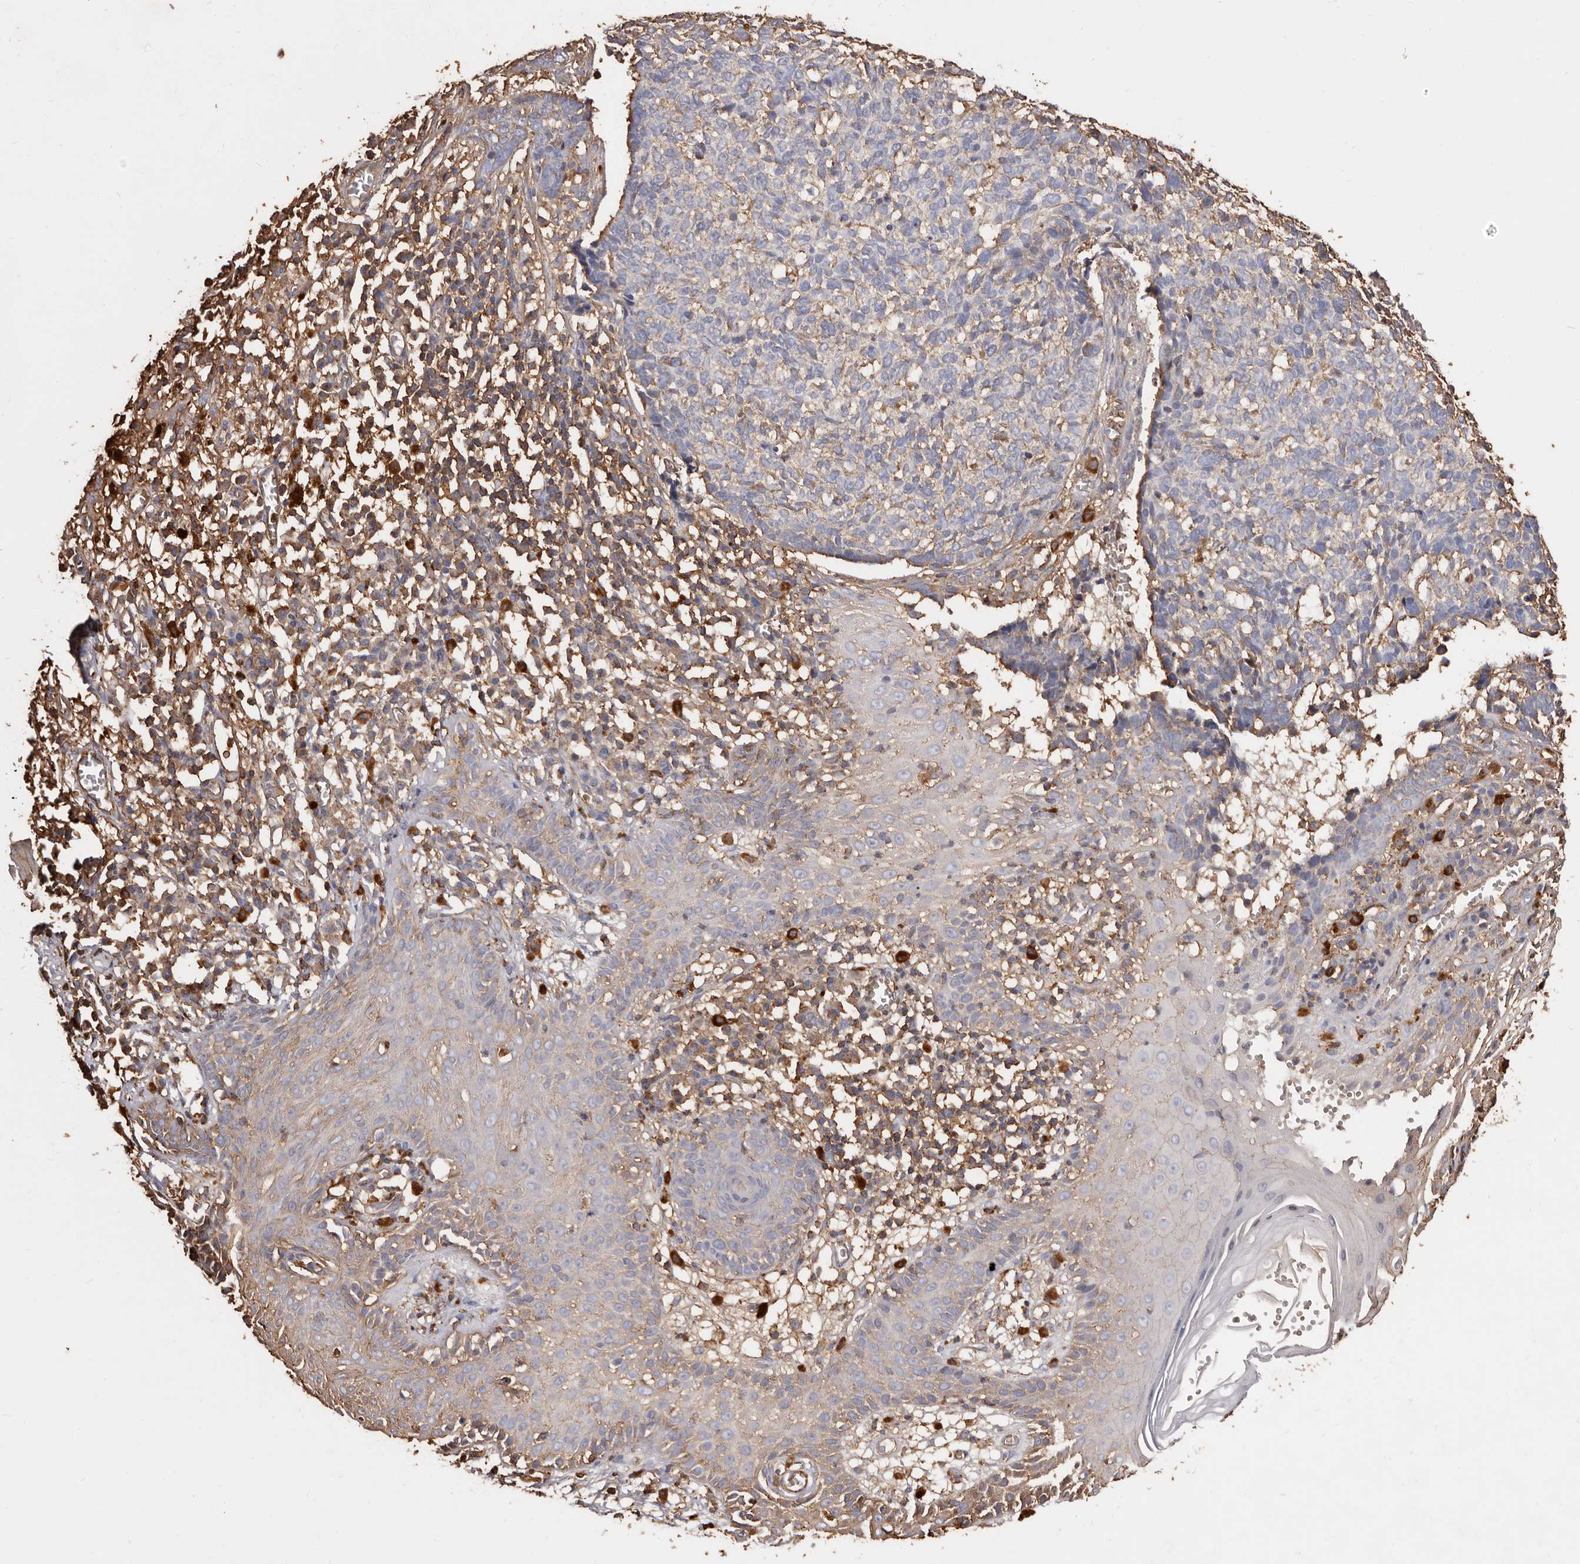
{"staining": {"intensity": "weak", "quantity": "<25%", "location": "cytoplasmic/membranous"}, "tissue": "skin cancer", "cell_type": "Tumor cells", "image_type": "cancer", "snomed": [{"axis": "morphology", "description": "Basal cell carcinoma"}, {"axis": "topography", "description": "Skin"}], "caption": "A high-resolution micrograph shows immunohistochemistry (IHC) staining of skin basal cell carcinoma, which demonstrates no significant staining in tumor cells.", "gene": "COQ8B", "patient": {"sex": "male", "age": 85}}